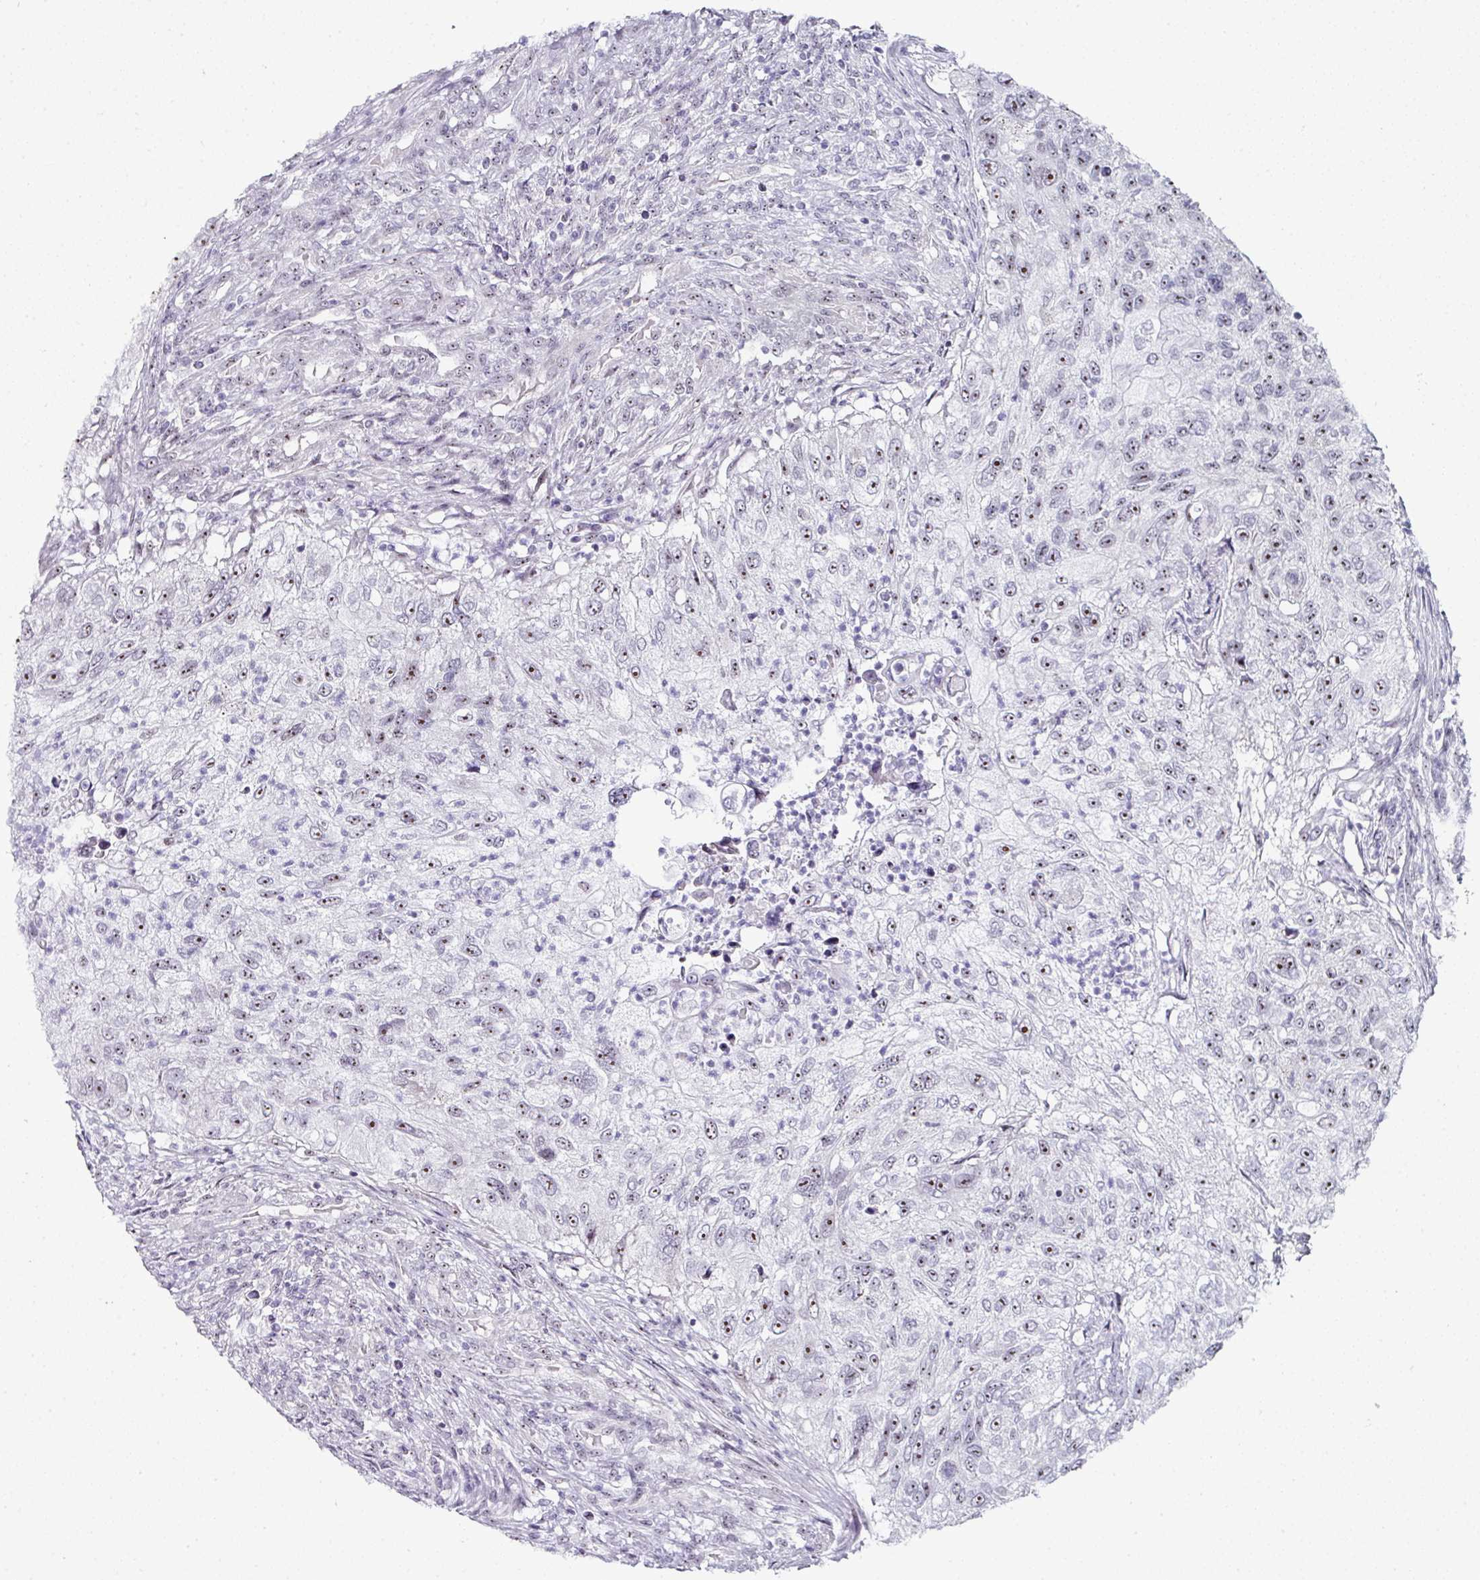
{"staining": {"intensity": "weak", "quantity": ">75%", "location": "nuclear"}, "tissue": "urothelial cancer", "cell_type": "Tumor cells", "image_type": "cancer", "snomed": [{"axis": "morphology", "description": "Urothelial carcinoma, High grade"}, {"axis": "topography", "description": "Urinary bladder"}], "caption": "Tumor cells exhibit weak nuclear expression in about >75% of cells in urothelial cancer. (Brightfield microscopy of DAB IHC at high magnification).", "gene": "NACC2", "patient": {"sex": "female", "age": 60}}